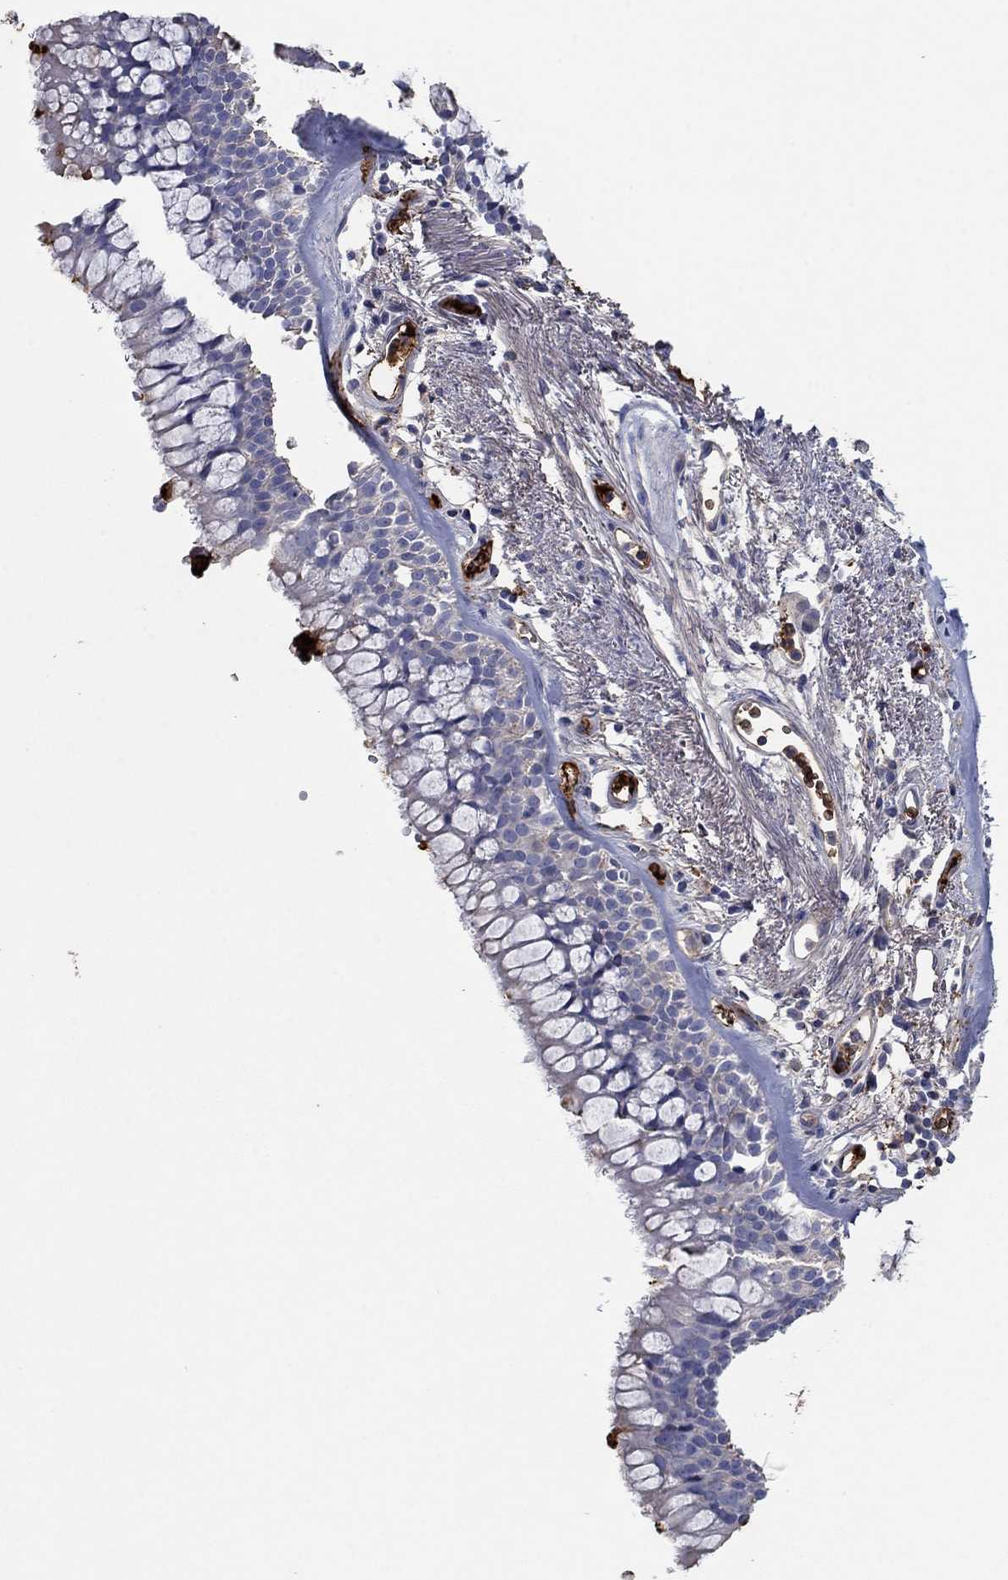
{"staining": {"intensity": "negative", "quantity": "none", "location": "none"}, "tissue": "bronchus", "cell_type": "Respiratory epithelial cells", "image_type": "normal", "snomed": [{"axis": "morphology", "description": "Normal tissue, NOS"}, {"axis": "topography", "description": "Bronchus"}, {"axis": "topography", "description": "Lung"}], "caption": "Bronchus stained for a protein using immunohistochemistry (IHC) displays no staining respiratory epithelial cells.", "gene": "APOC3", "patient": {"sex": "female", "age": 57}}